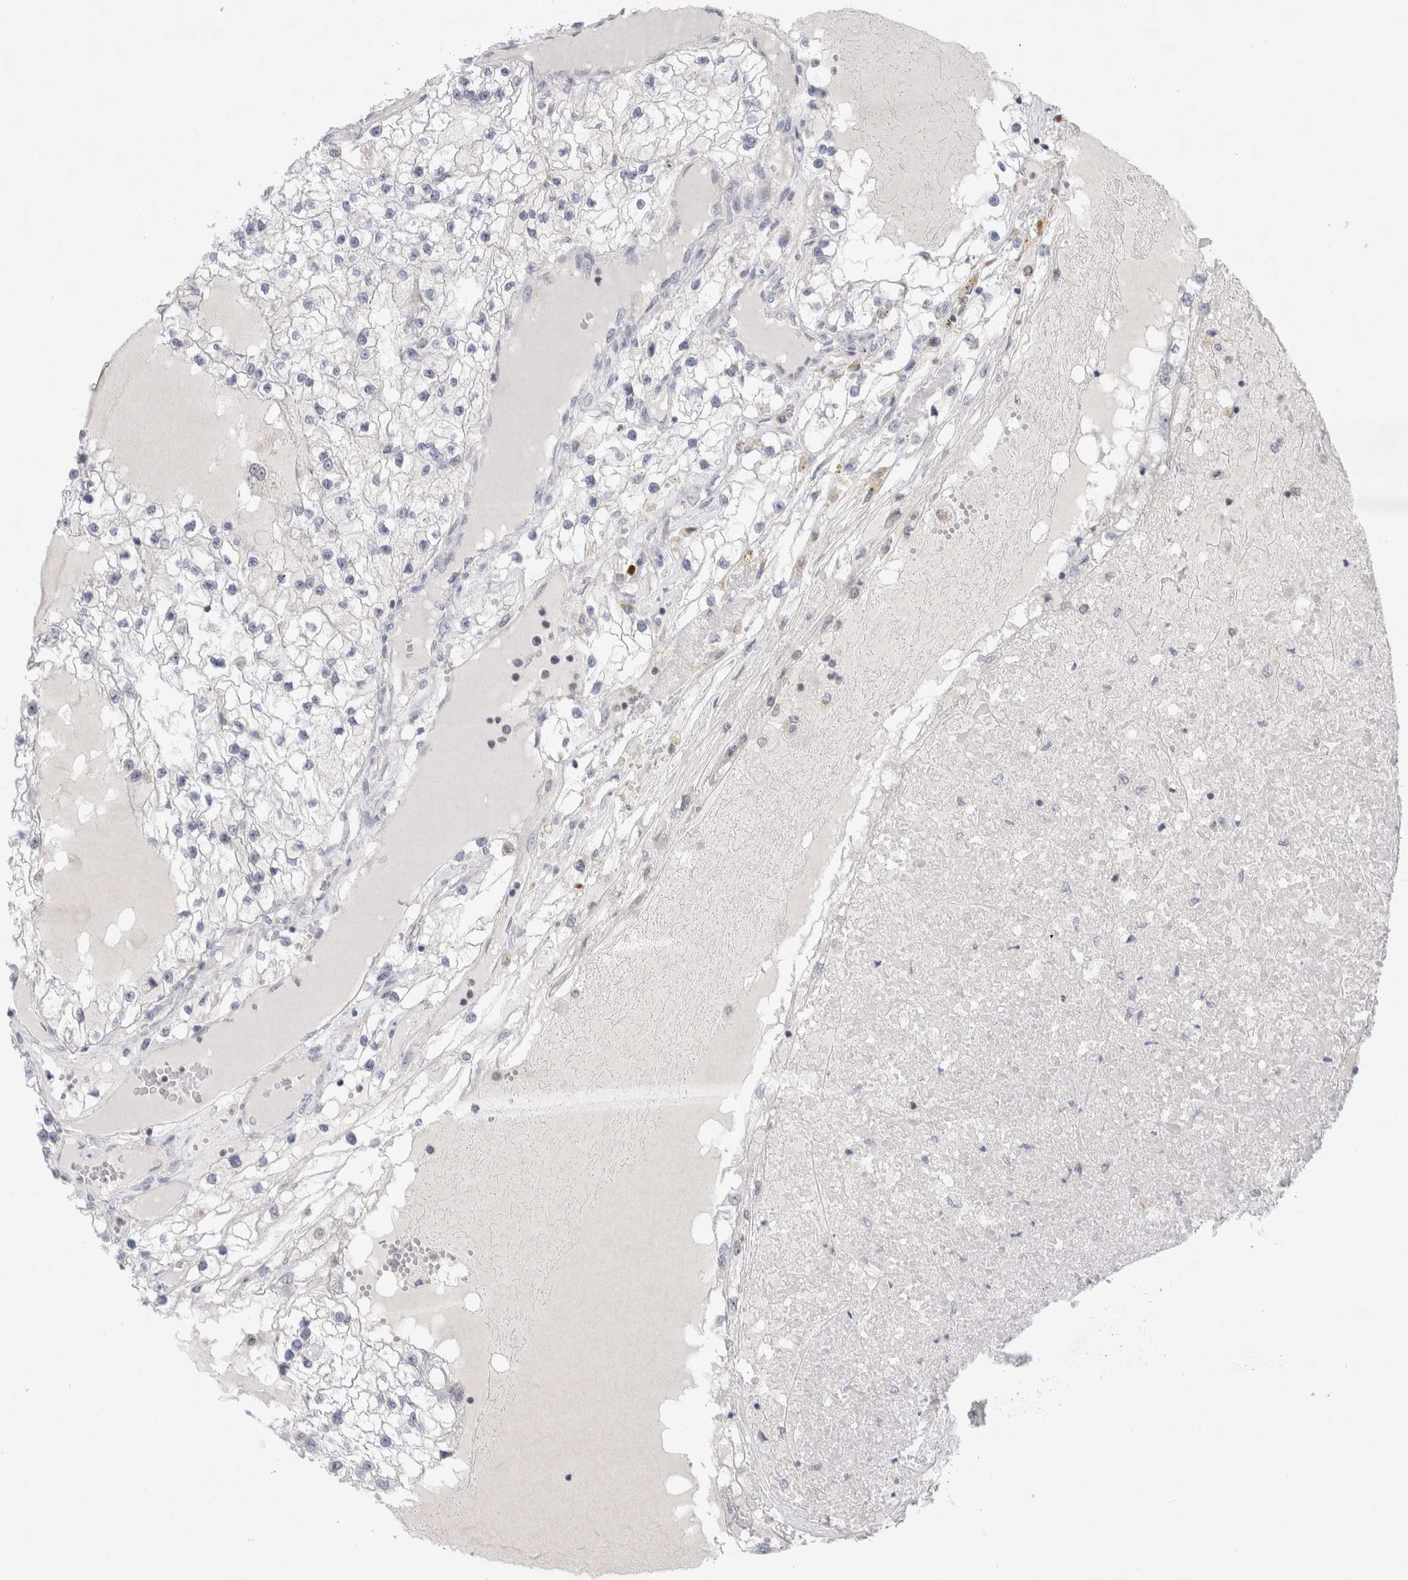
{"staining": {"intensity": "negative", "quantity": "none", "location": "none"}, "tissue": "renal cancer", "cell_type": "Tumor cells", "image_type": "cancer", "snomed": [{"axis": "morphology", "description": "Adenocarcinoma, NOS"}, {"axis": "topography", "description": "Kidney"}], "caption": "The histopathology image shows no staining of tumor cells in renal cancer. (Stains: DAB immunohistochemistry with hematoxylin counter stain, Microscopy: brightfield microscopy at high magnification).", "gene": "CERS5", "patient": {"sex": "male", "age": 68}}